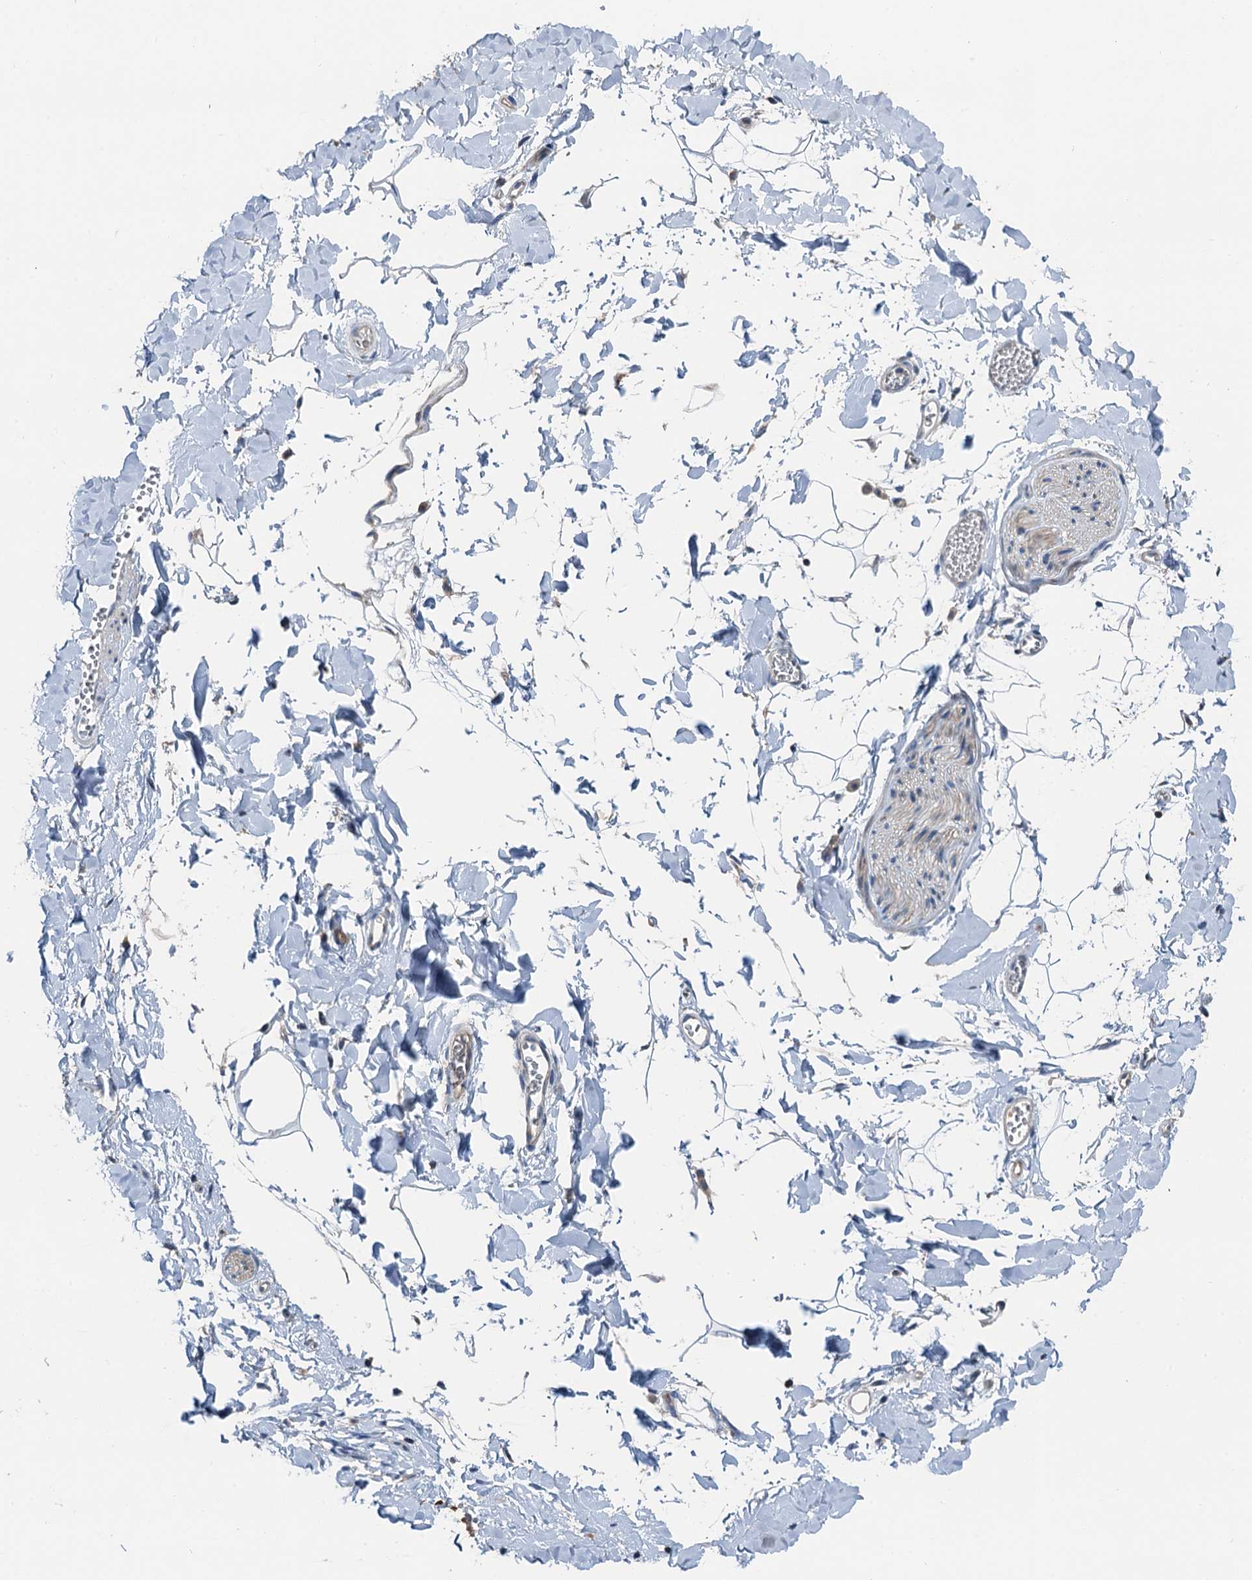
{"staining": {"intensity": "negative", "quantity": "none", "location": "none"}, "tissue": "adipose tissue", "cell_type": "Adipocytes", "image_type": "normal", "snomed": [{"axis": "morphology", "description": "Normal tissue, NOS"}, {"axis": "topography", "description": "Gallbladder"}, {"axis": "topography", "description": "Peripheral nerve tissue"}], "caption": "IHC of benign adipose tissue shows no staining in adipocytes.", "gene": "ANKRD26", "patient": {"sex": "male", "age": 38}}